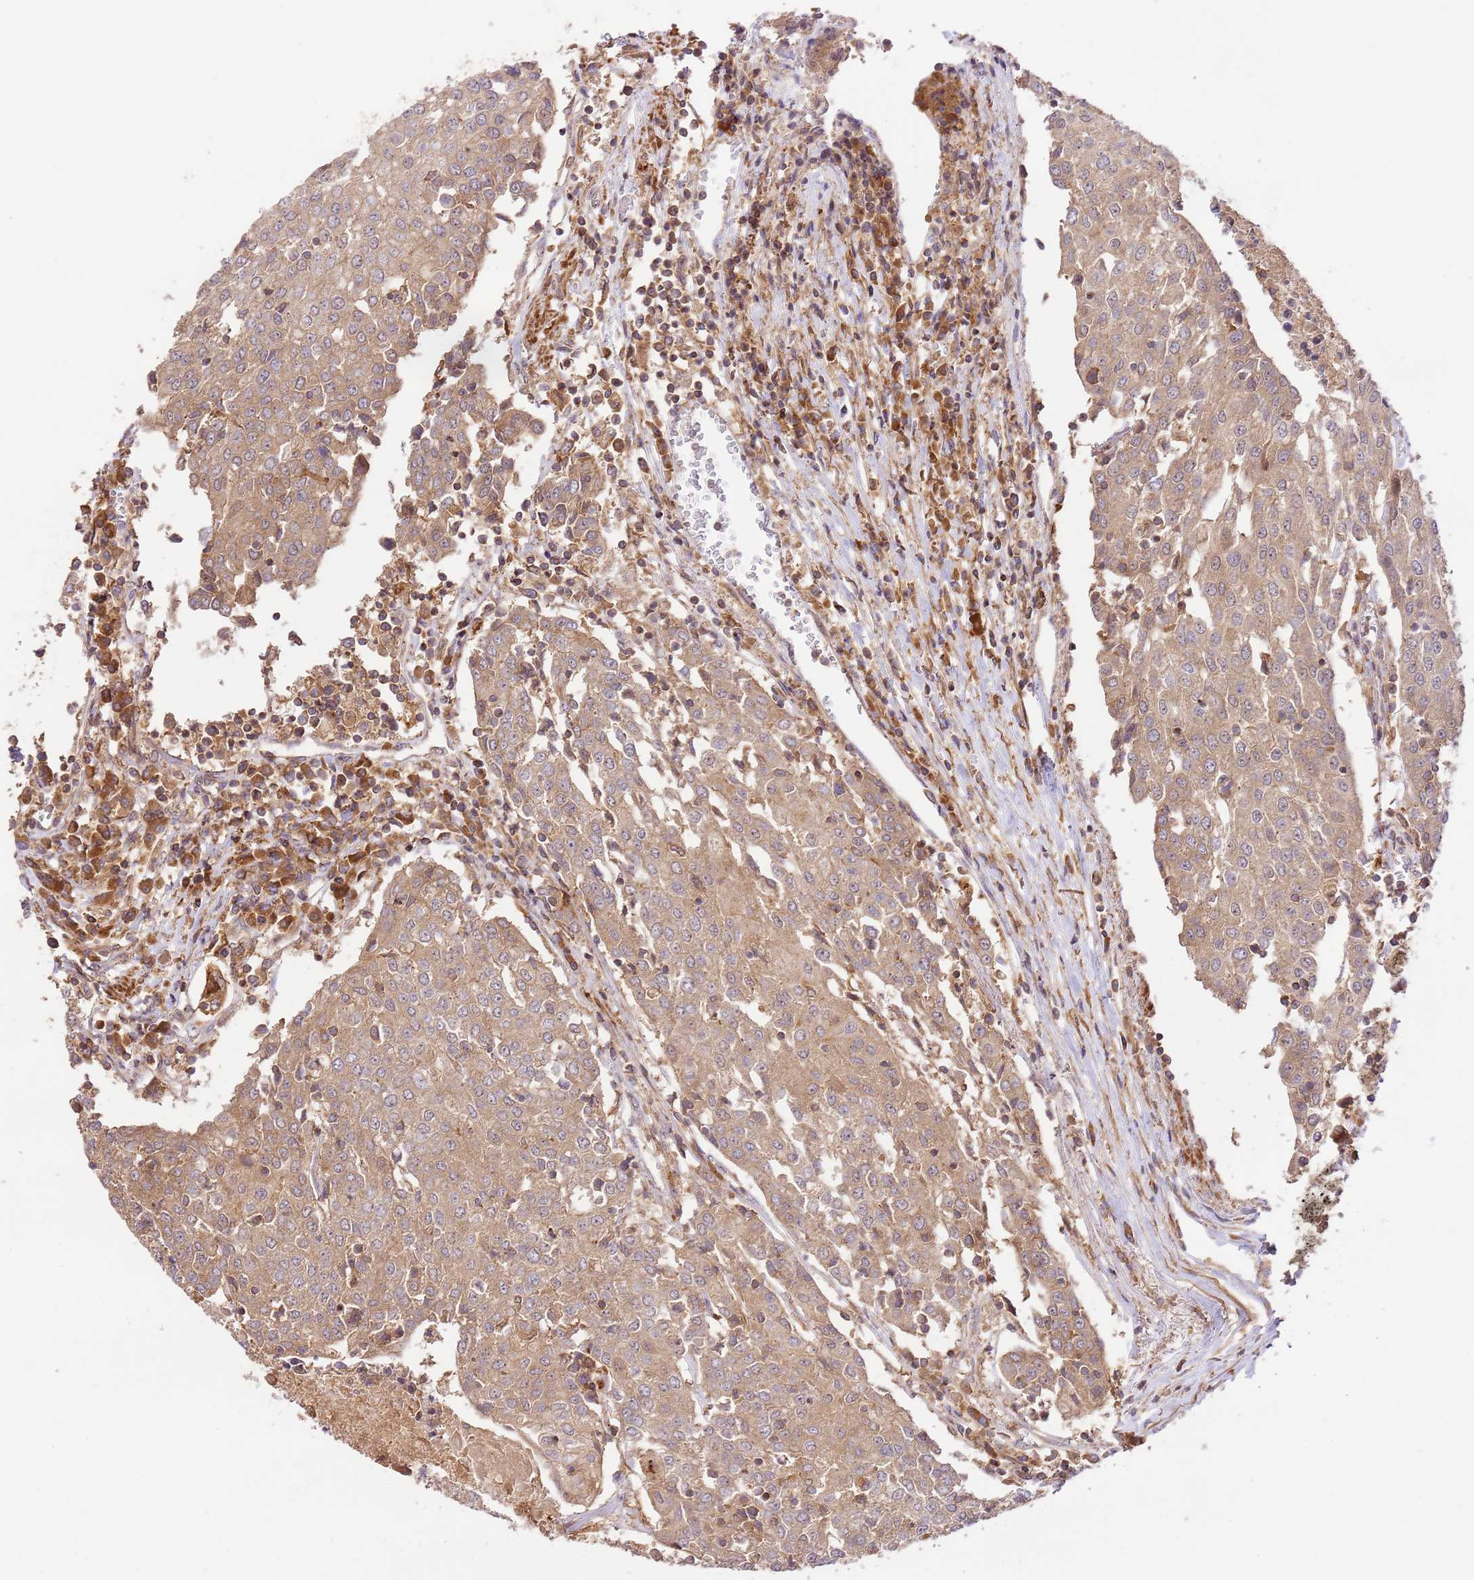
{"staining": {"intensity": "weak", "quantity": ">75%", "location": "cytoplasmic/membranous"}, "tissue": "urothelial cancer", "cell_type": "Tumor cells", "image_type": "cancer", "snomed": [{"axis": "morphology", "description": "Urothelial carcinoma, High grade"}, {"axis": "topography", "description": "Urinary bladder"}], "caption": "Urothelial cancer was stained to show a protein in brown. There is low levels of weak cytoplasmic/membranous positivity in approximately >75% of tumor cells.", "gene": "GAREM1", "patient": {"sex": "female", "age": 85}}